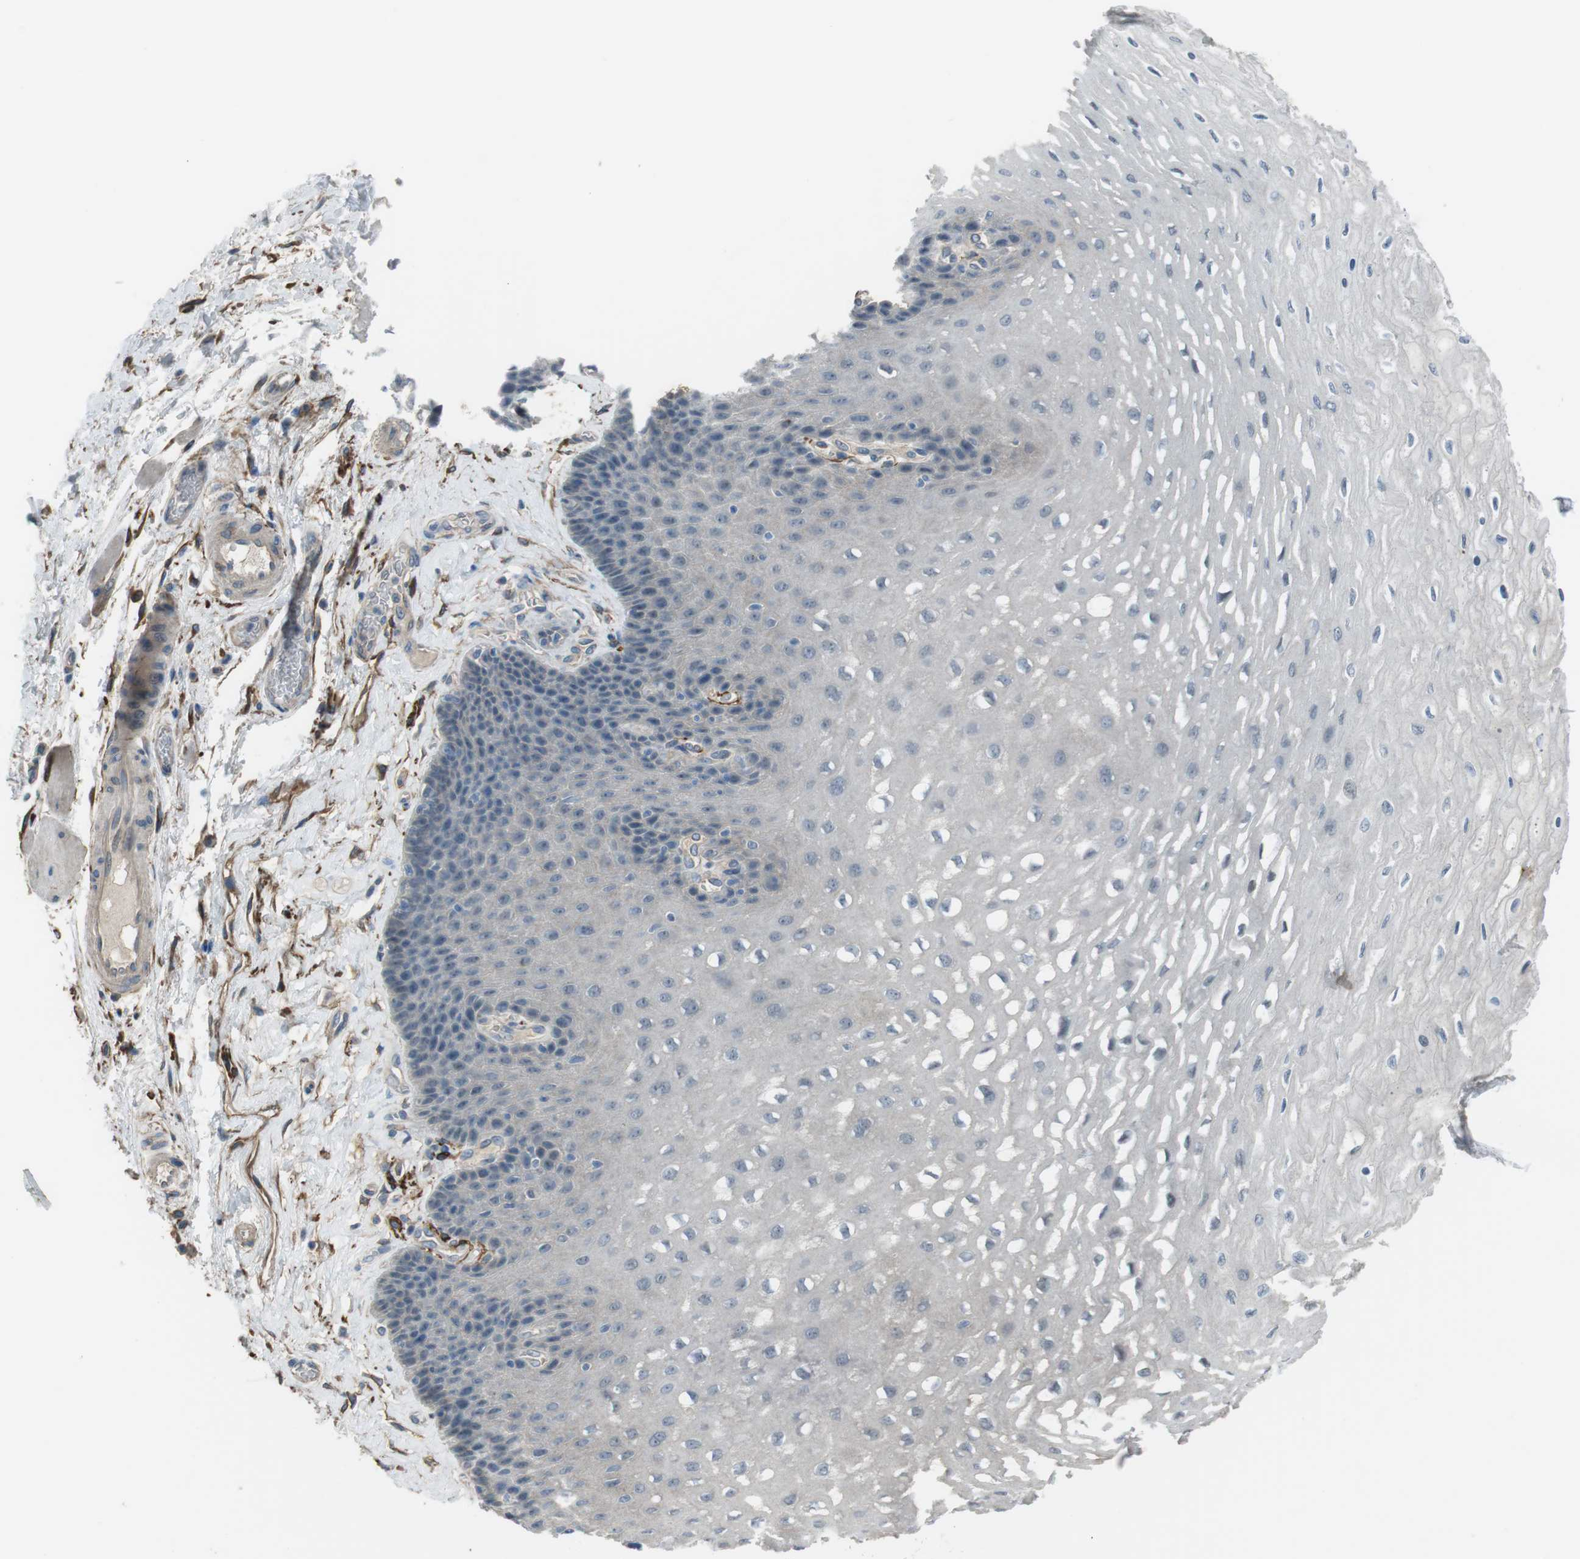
{"staining": {"intensity": "negative", "quantity": "none", "location": "none"}, "tissue": "esophagus", "cell_type": "Squamous epithelial cells", "image_type": "normal", "snomed": [{"axis": "morphology", "description": "Normal tissue, NOS"}, {"axis": "topography", "description": "Esophagus"}], "caption": "A high-resolution photomicrograph shows IHC staining of normal esophagus, which demonstrates no significant expression in squamous epithelial cells. (Immunohistochemistry (ihc), brightfield microscopy, high magnification).", "gene": "ANK2", "patient": {"sex": "female", "age": 72}}